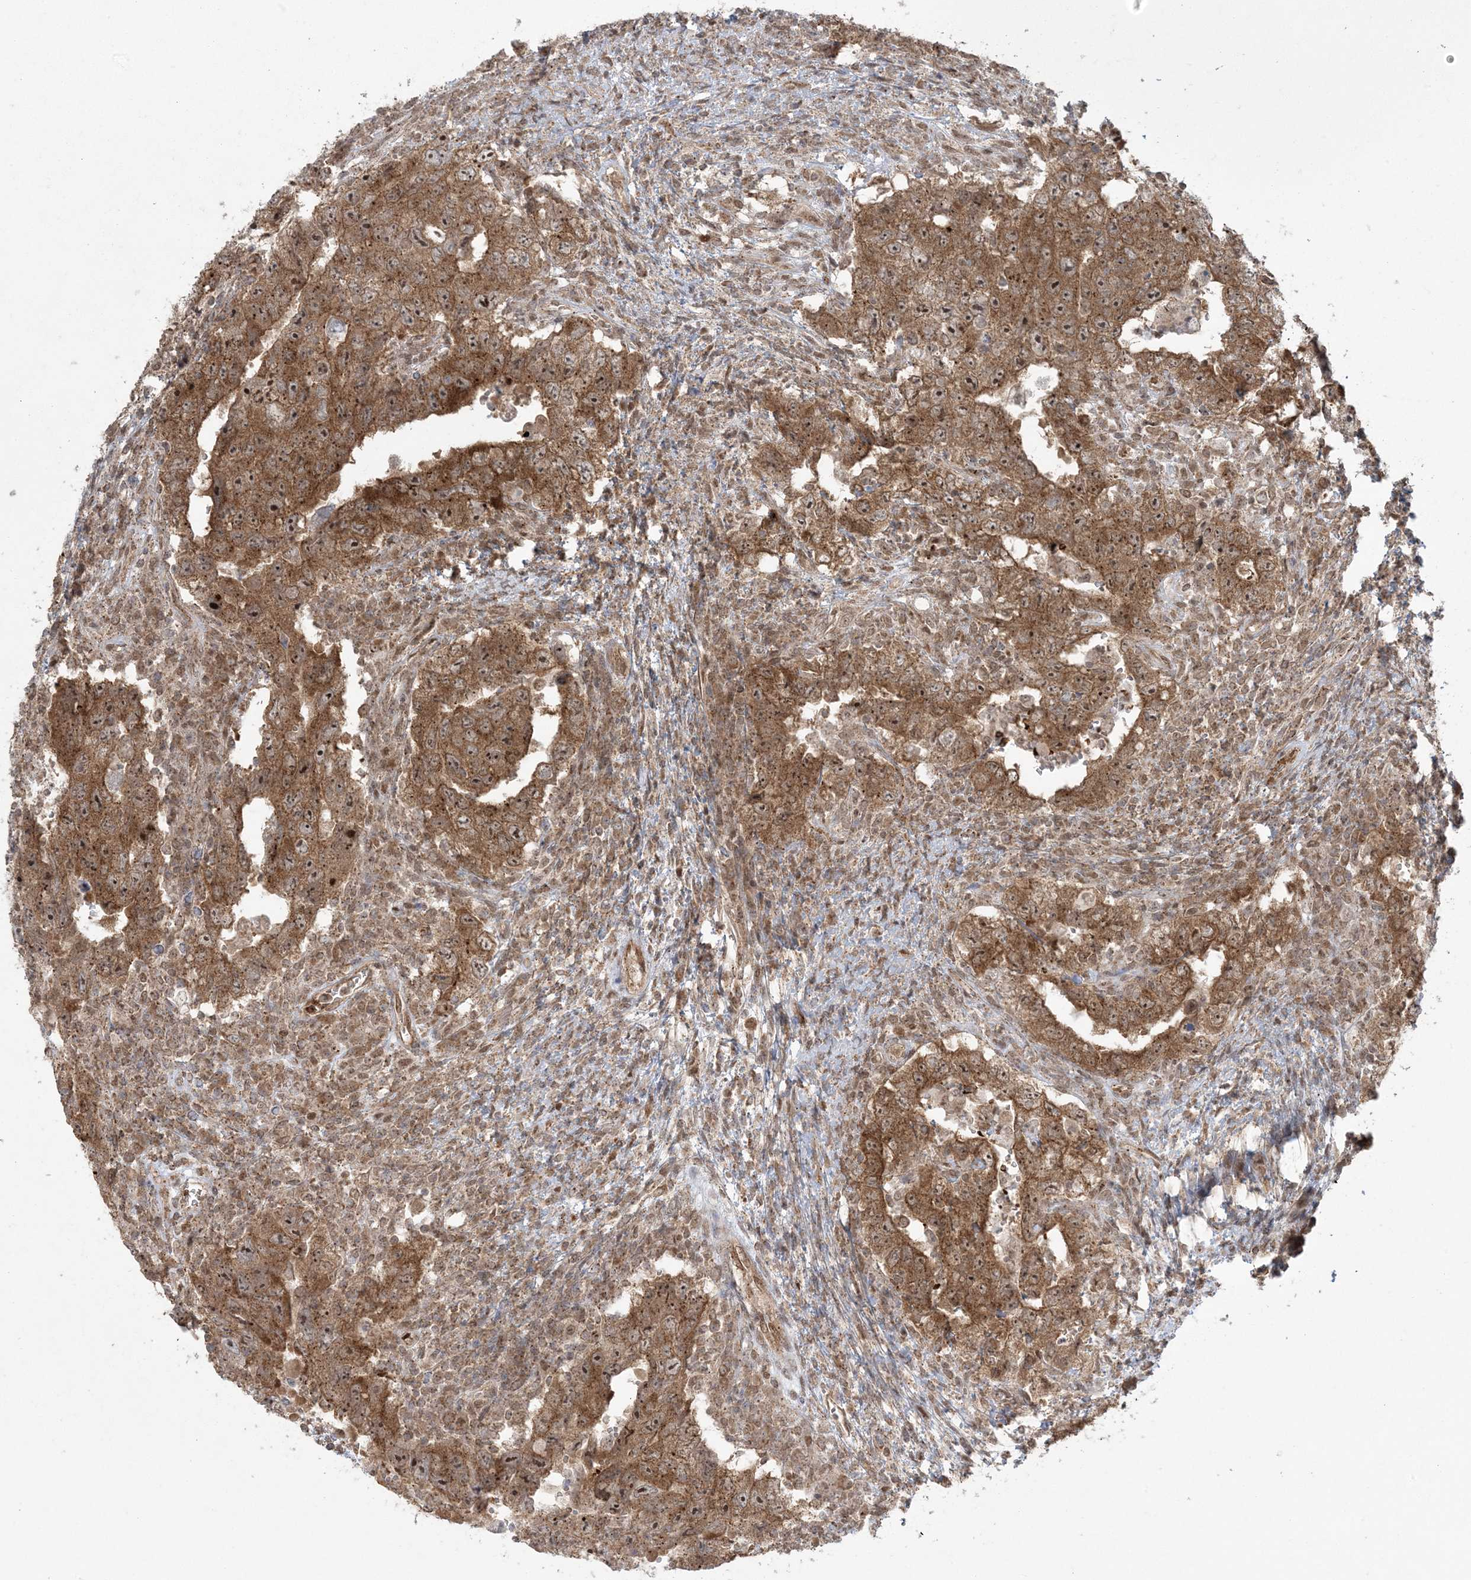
{"staining": {"intensity": "moderate", "quantity": ">75%", "location": "cytoplasmic/membranous,nuclear"}, "tissue": "testis cancer", "cell_type": "Tumor cells", "image_type": "cancer", "snomed": [{"axis": "morphology", "description": "Carcinoma, Embryonal, NOS"}, {"axis": "topography", "description": "Testis"}], "caption": "Embryonal carcinoma (testis) stained for a protein displays moderate cytoplasmic/membranous and nuclear positivity in tumor cells. Using DAB (brown) and hematoxylin (blue) stains, captured at high magnification using brightfield microscopy.", "gene": "ABCF3", "patient": {"sex": "male", "age": 26}}